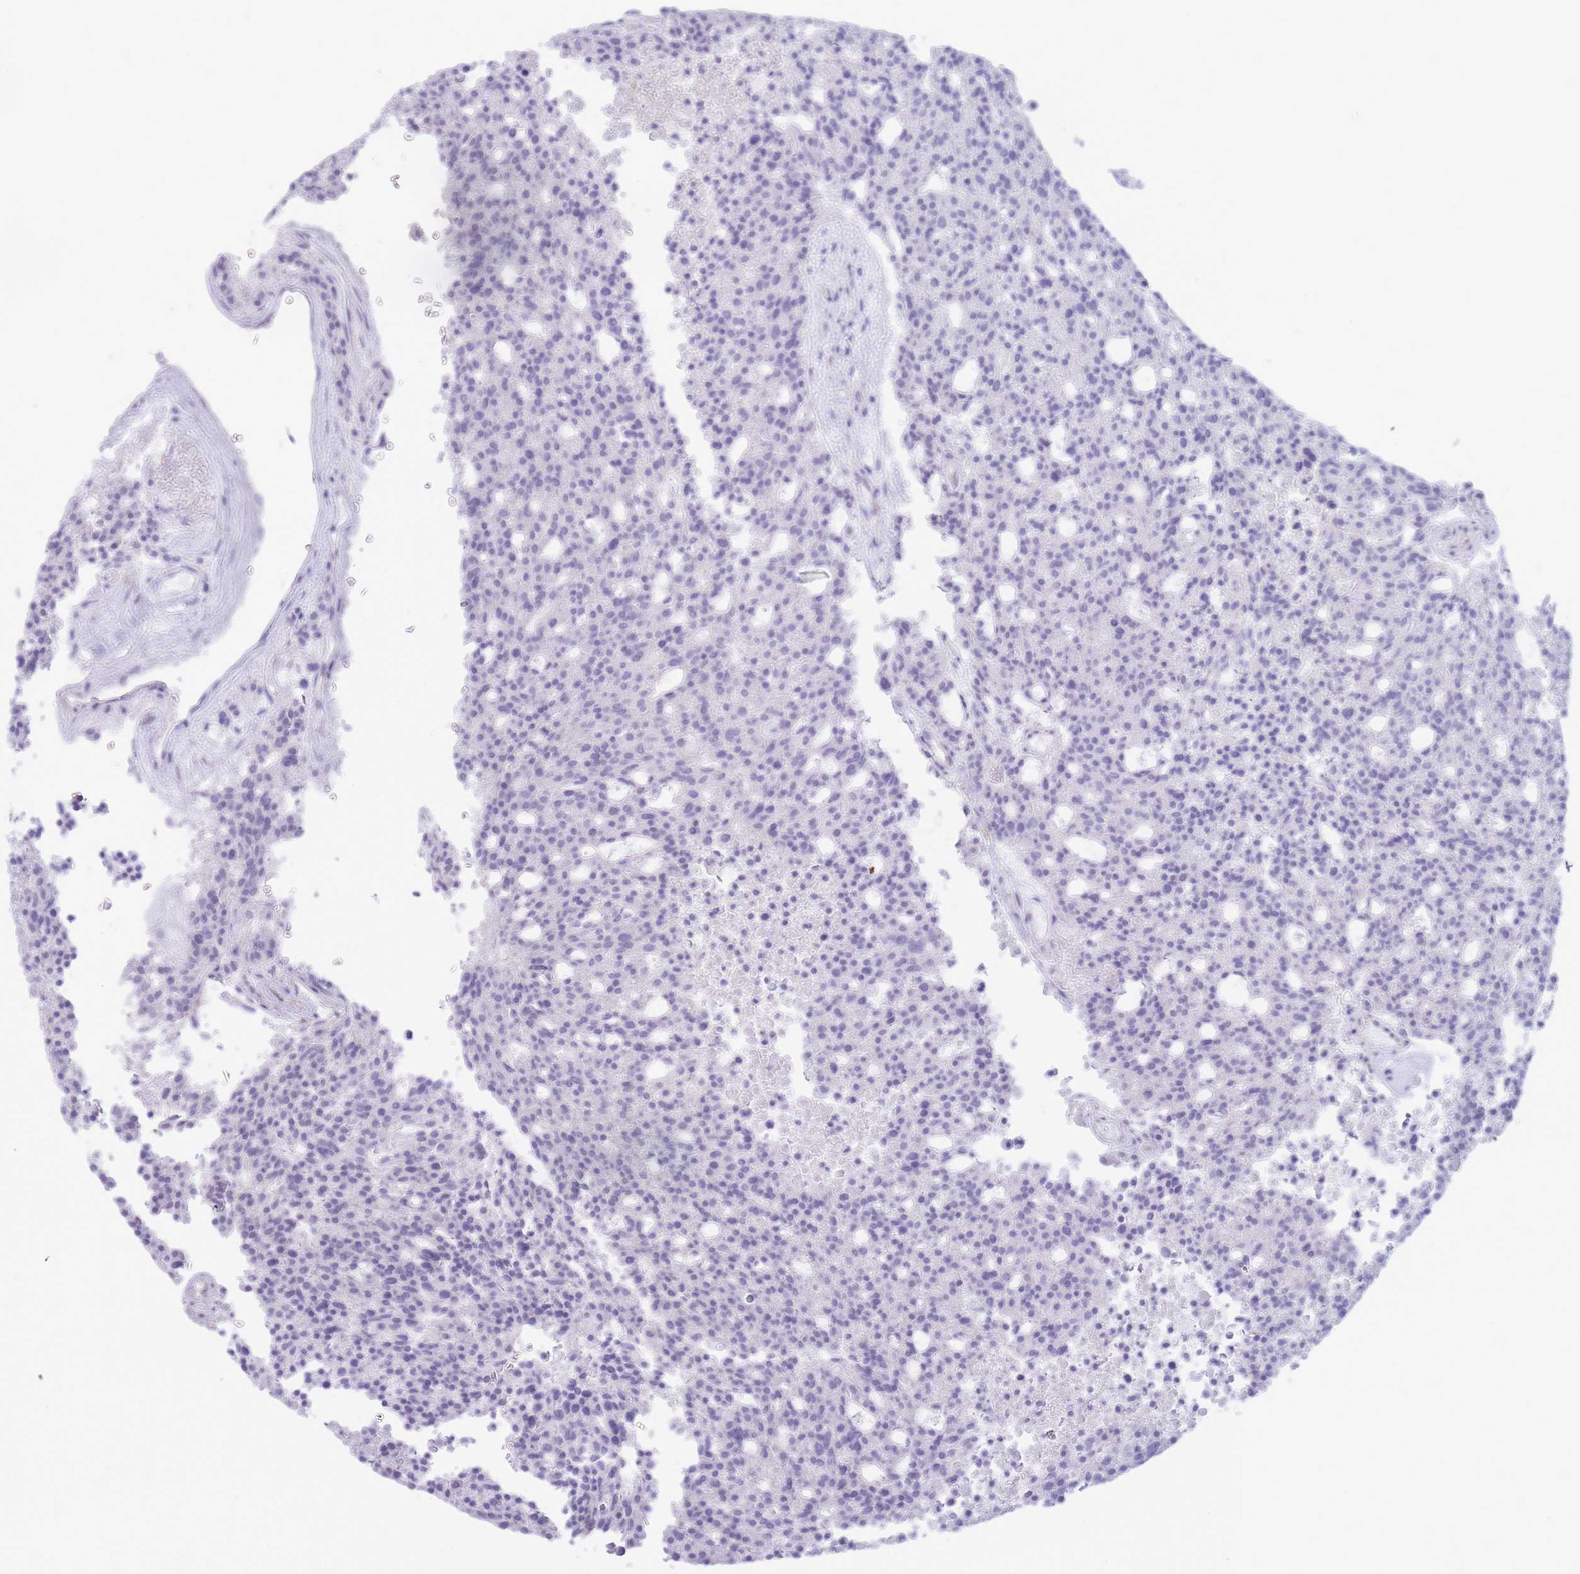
{"staining": {"intensity": "negative", "quantity": "none", "location": "none"}, "tissue": "carcinoid", "cell_type": "Tumor cells", "image_type": "cancer", "snomed": [{"axis": "morphology", "description": "Carcinoid, malignant, NOS"}, {"axis": "topography", "description": "Pancreas"}], "caption": "Carcinoid stained for a protein using immunohistochemistry displays no positivity tumor cells.", "gene": "UTP14A", "patient": {"sex": "female", "age": 54}}